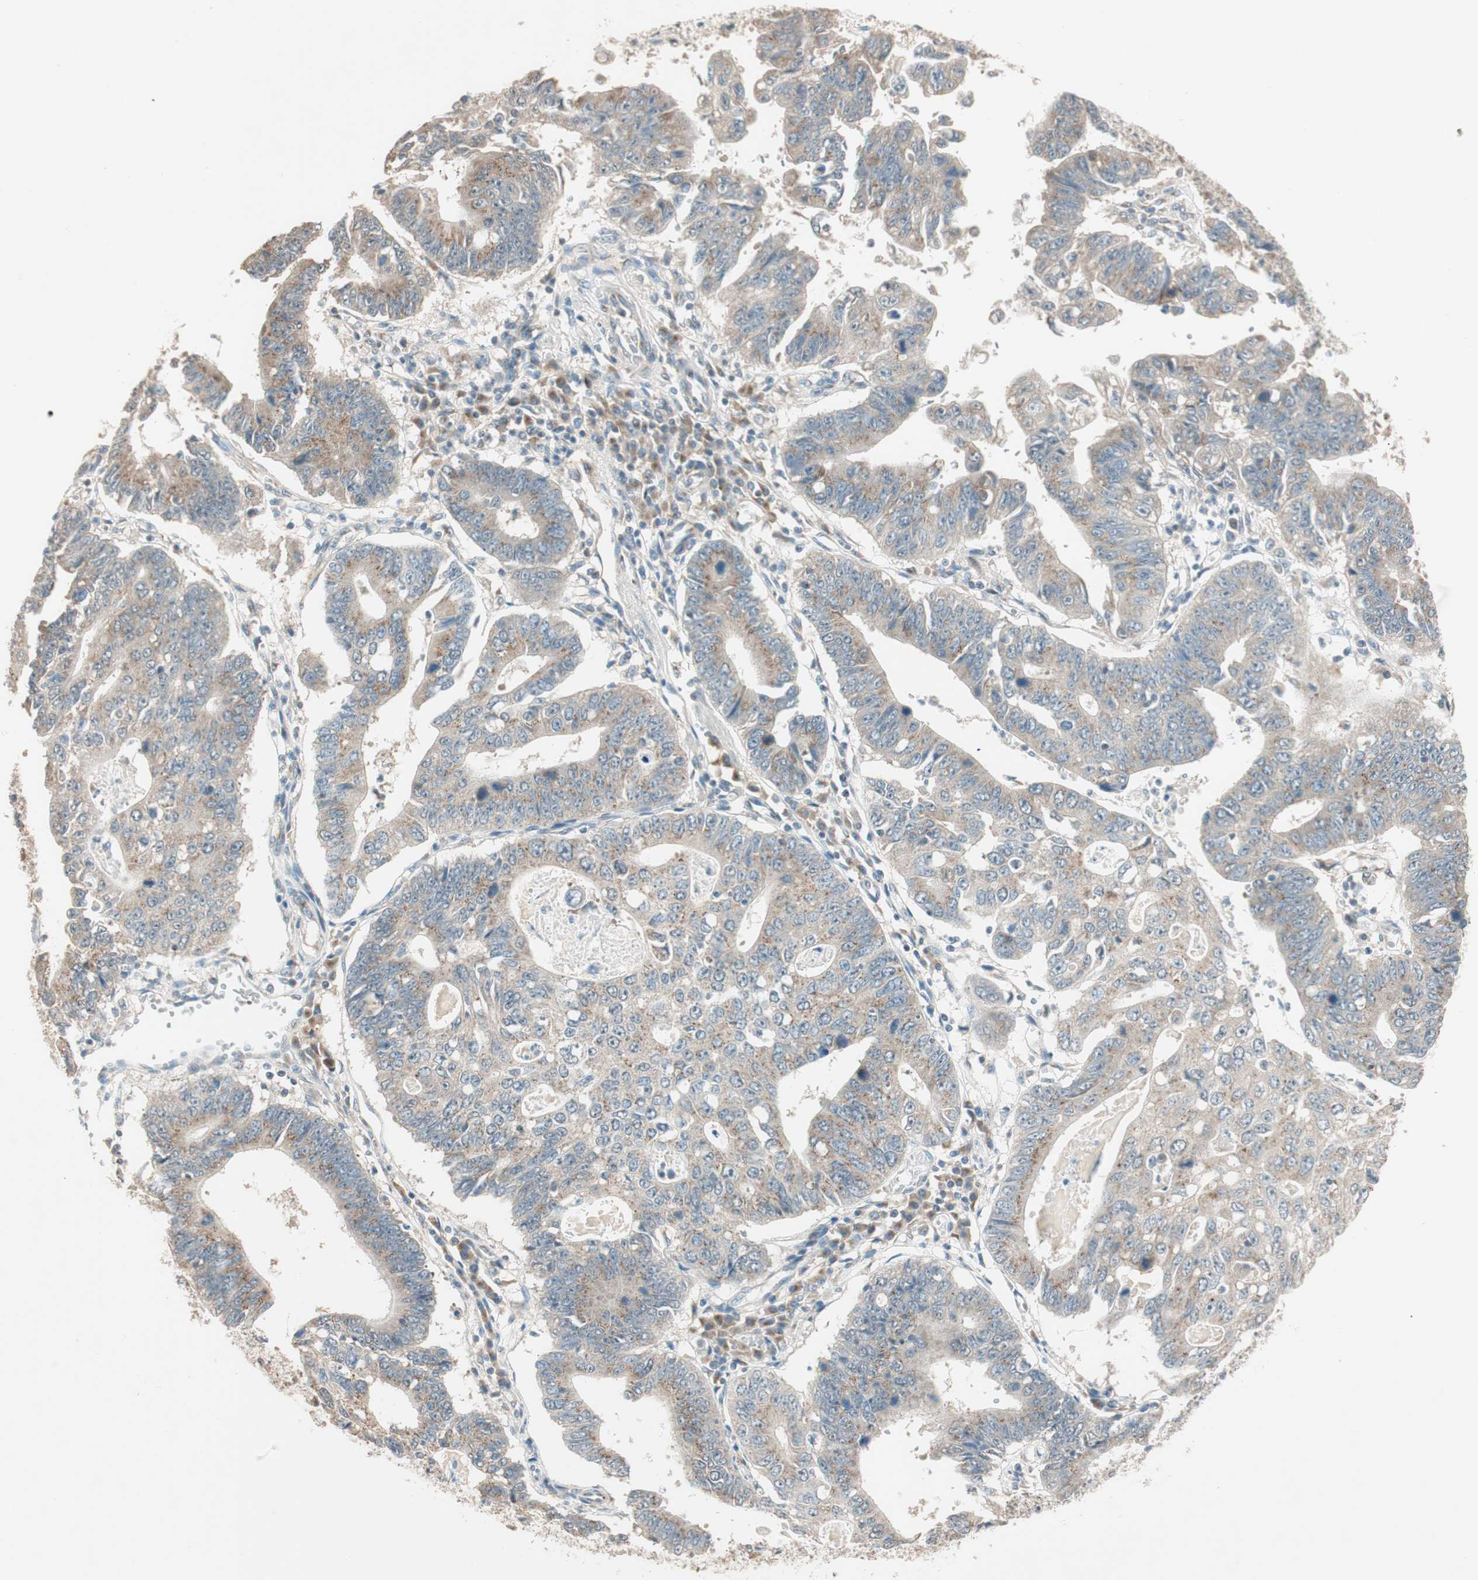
{"staining": {"intensity": "moderate", "quantity": "25%-75%", "location": "cytoplasmic/membranous"}, "tissue": "stomach cancer", "cell_type": "Tumor cells", "image_type": "cancer", "snomed": [{"axis": "morphology", "description": "Adenocarcinoma, NOS"}, {"axis": "topography", "description": "Stomach"}], "caption": "This is an image of immunohistochemistry staining of stomach cancer (adenocarcinoma), which shows moderate positivity in the cytoplasmic/membranous of tumor cells.", "gene": "SEC16A", "patient": {"sex": "male", "age": 59}}